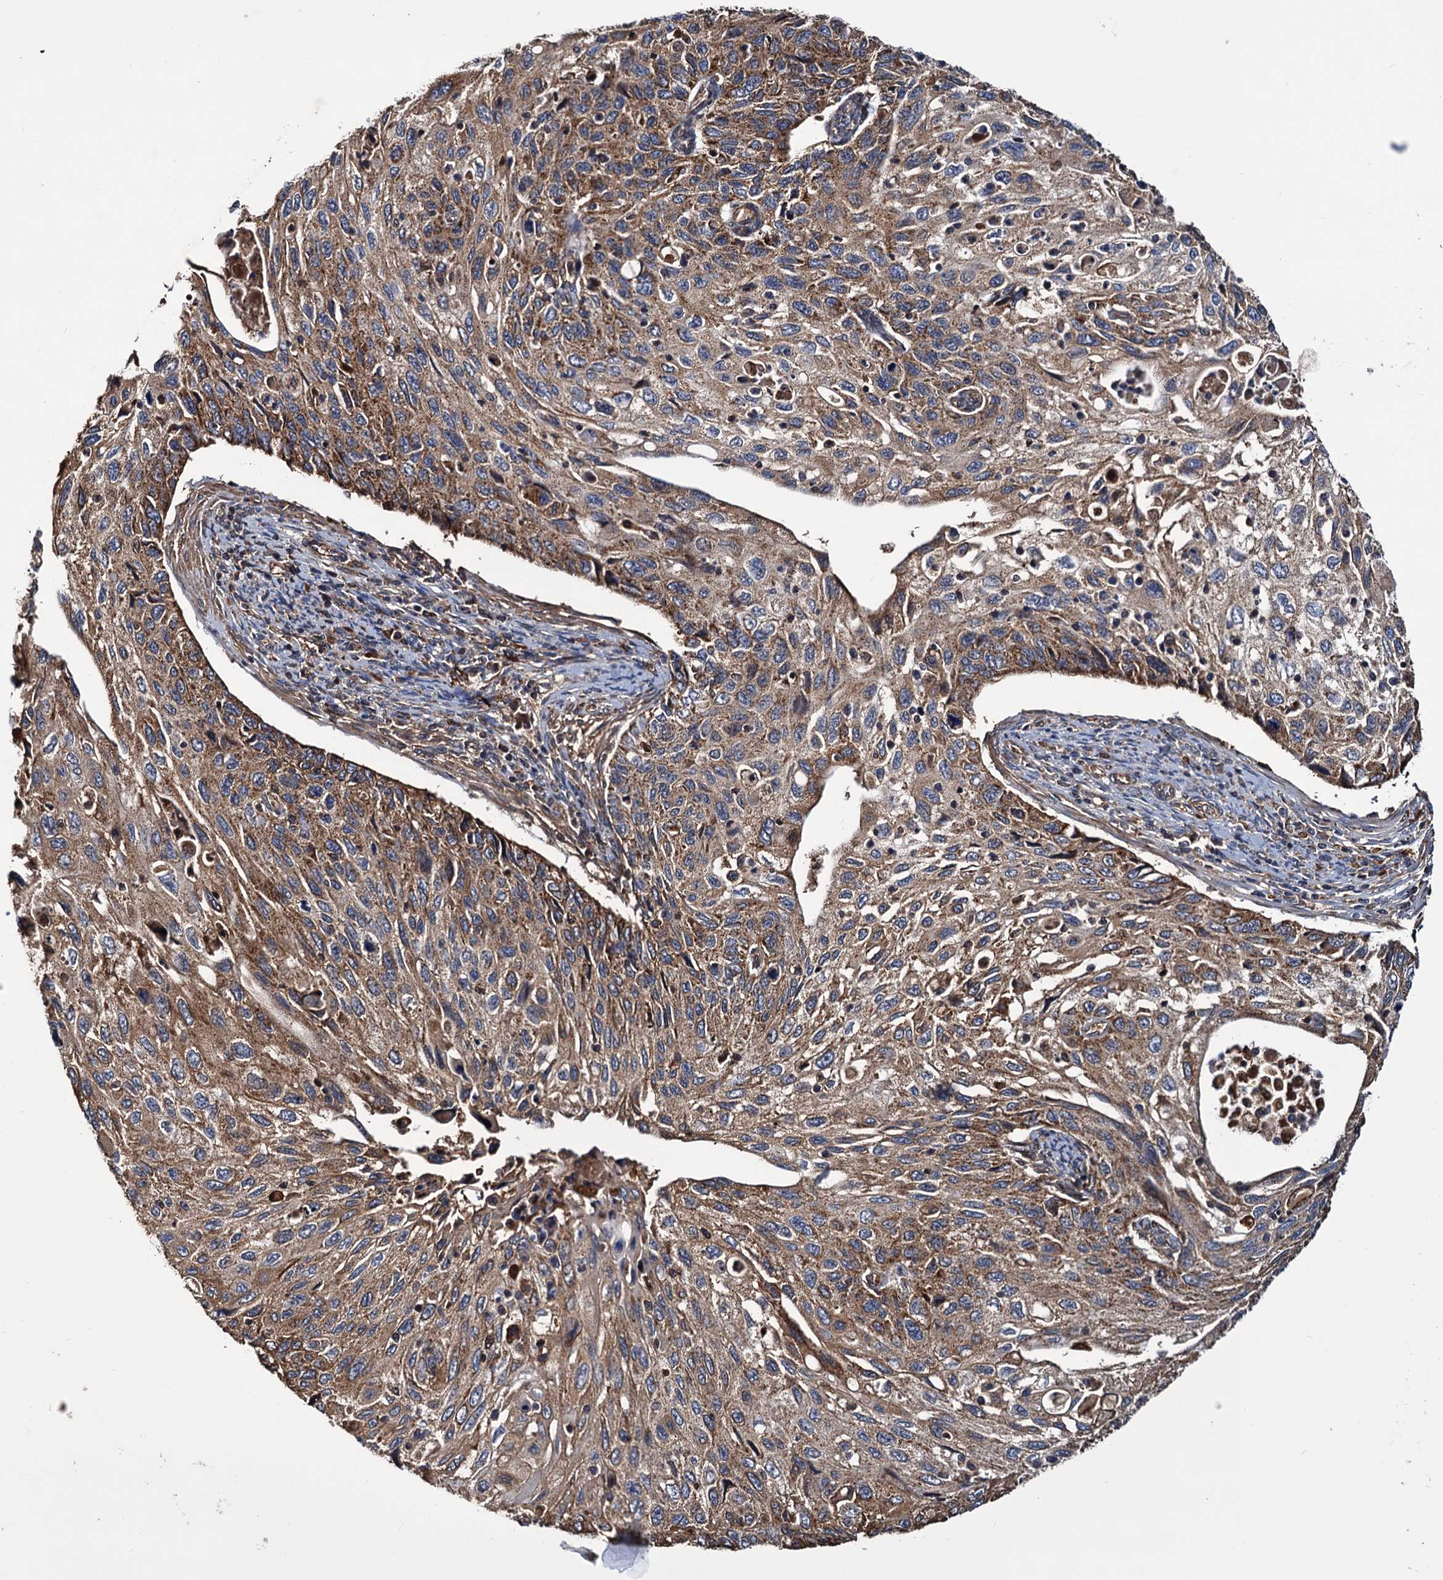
{"staining": {"intensity": "moderate", "quantity": ">75%", "location": "cytoplasmic/membranous"}, "tissue": "cervical cancer", "cell_type": "Tumor cells", "image_type": "cancer", "snomed": [{"axis": "morphology", "description": "Squamous cell carcinoma, NOS"}, {"axis": "topography", "description": "Cervix"}], "caption": "An immunohistochemistry (IHC) photomicrograph of neoplastic tissue is shown. Protein staining in brown labels moderate cytoplasmic/membranous positivity in cervical cancer within tumor cells.", "gene": "MRPL42", "patient": {"sex": "female", "age": 70}}